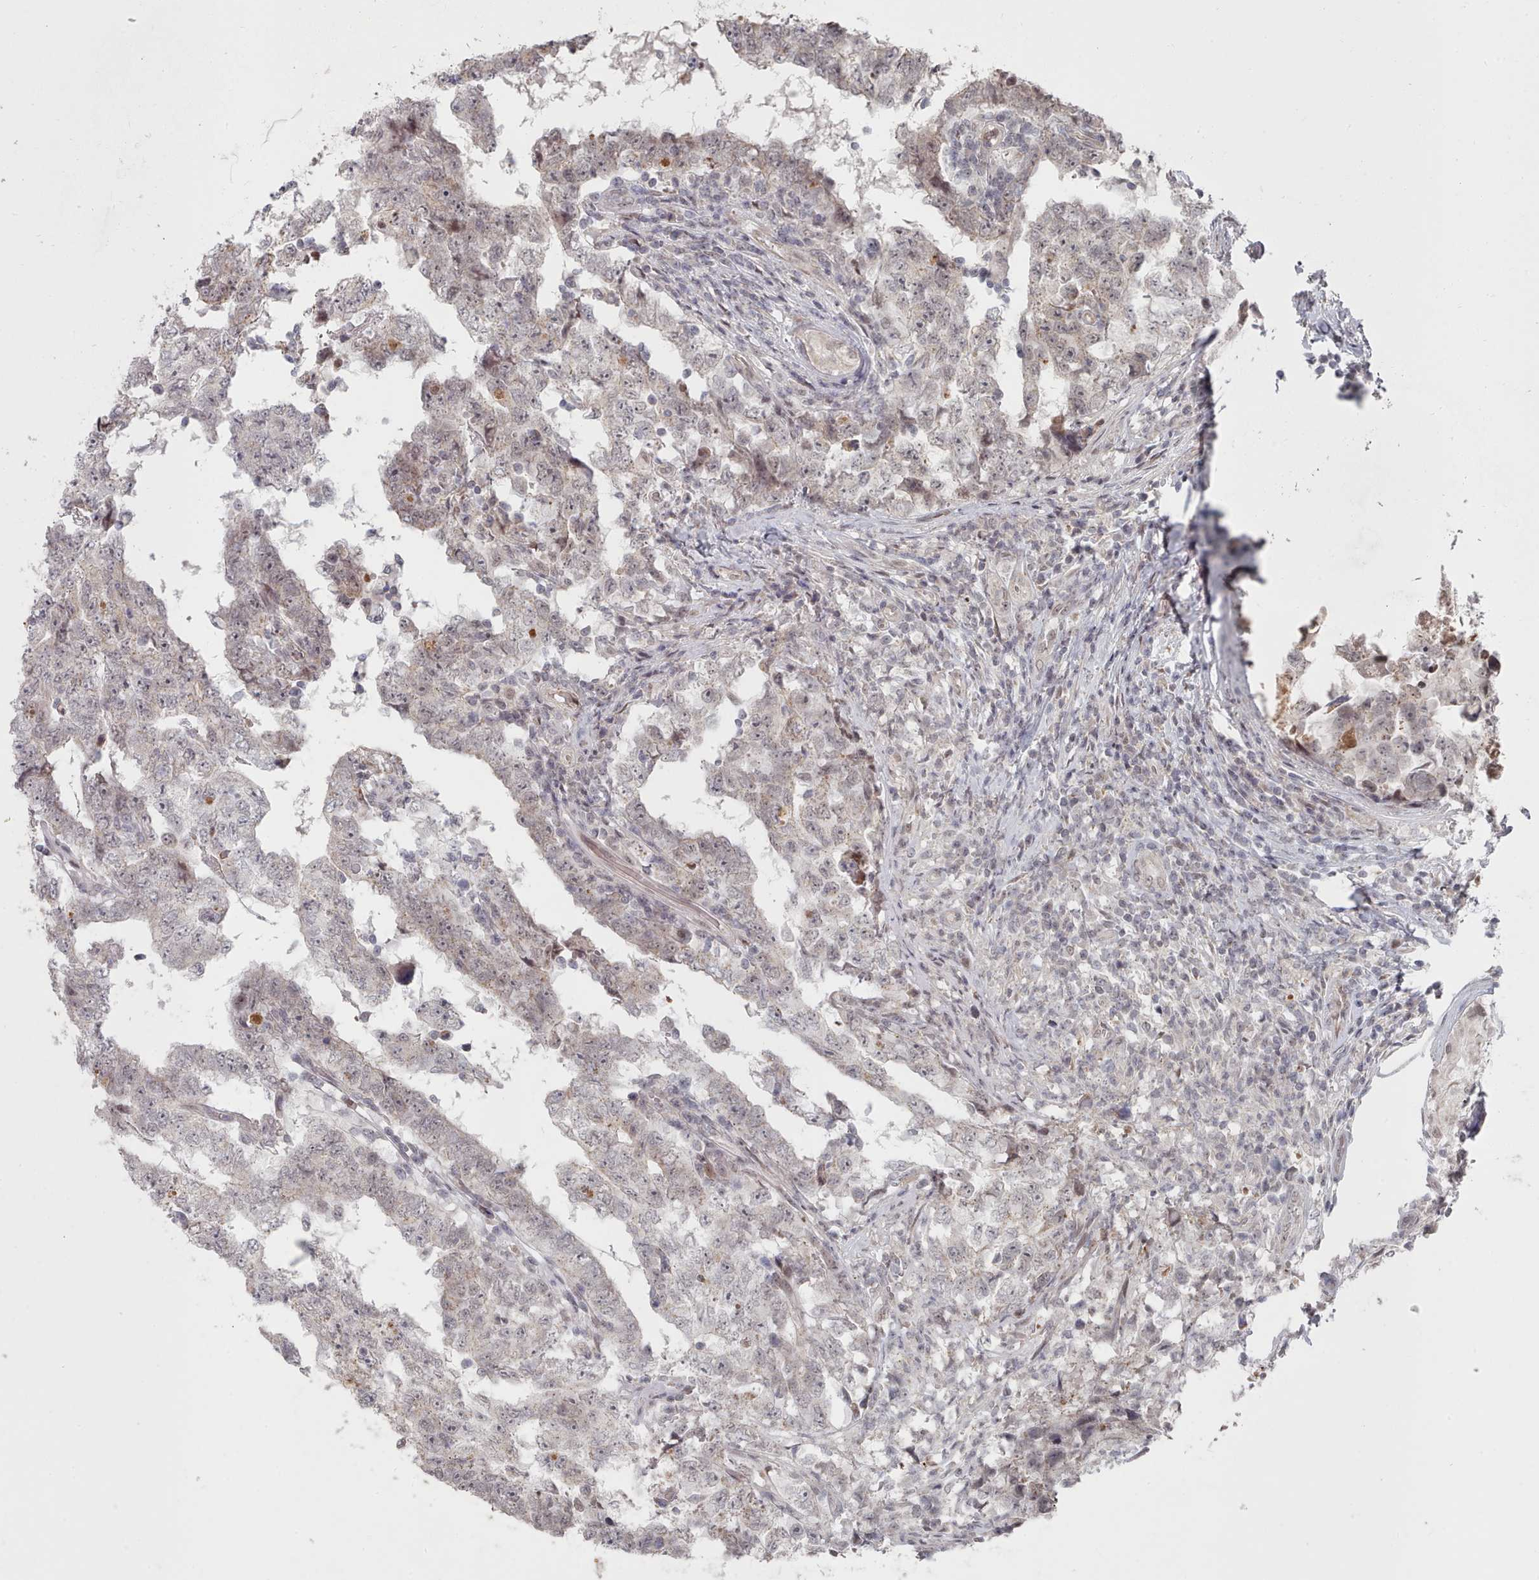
{"staining": {"intensity": "negative", "quantity": "none", "location": "none"}, "tissue": "testis cancer", "cell_type": "Tumor cells", "image_type": "cancer", "snomed": [{"axis": "morphology", "description": "Carcinoma, Embryonal, NOS"}, {"axis": "topography", "description": "Testis"}], "caption": "This is an IHC micrograph of embryonal carcinoma (testis). There is no positivity in tumor cells.", "gene": "CPSF4", "patient": {"sex": "male", "age": 25}}